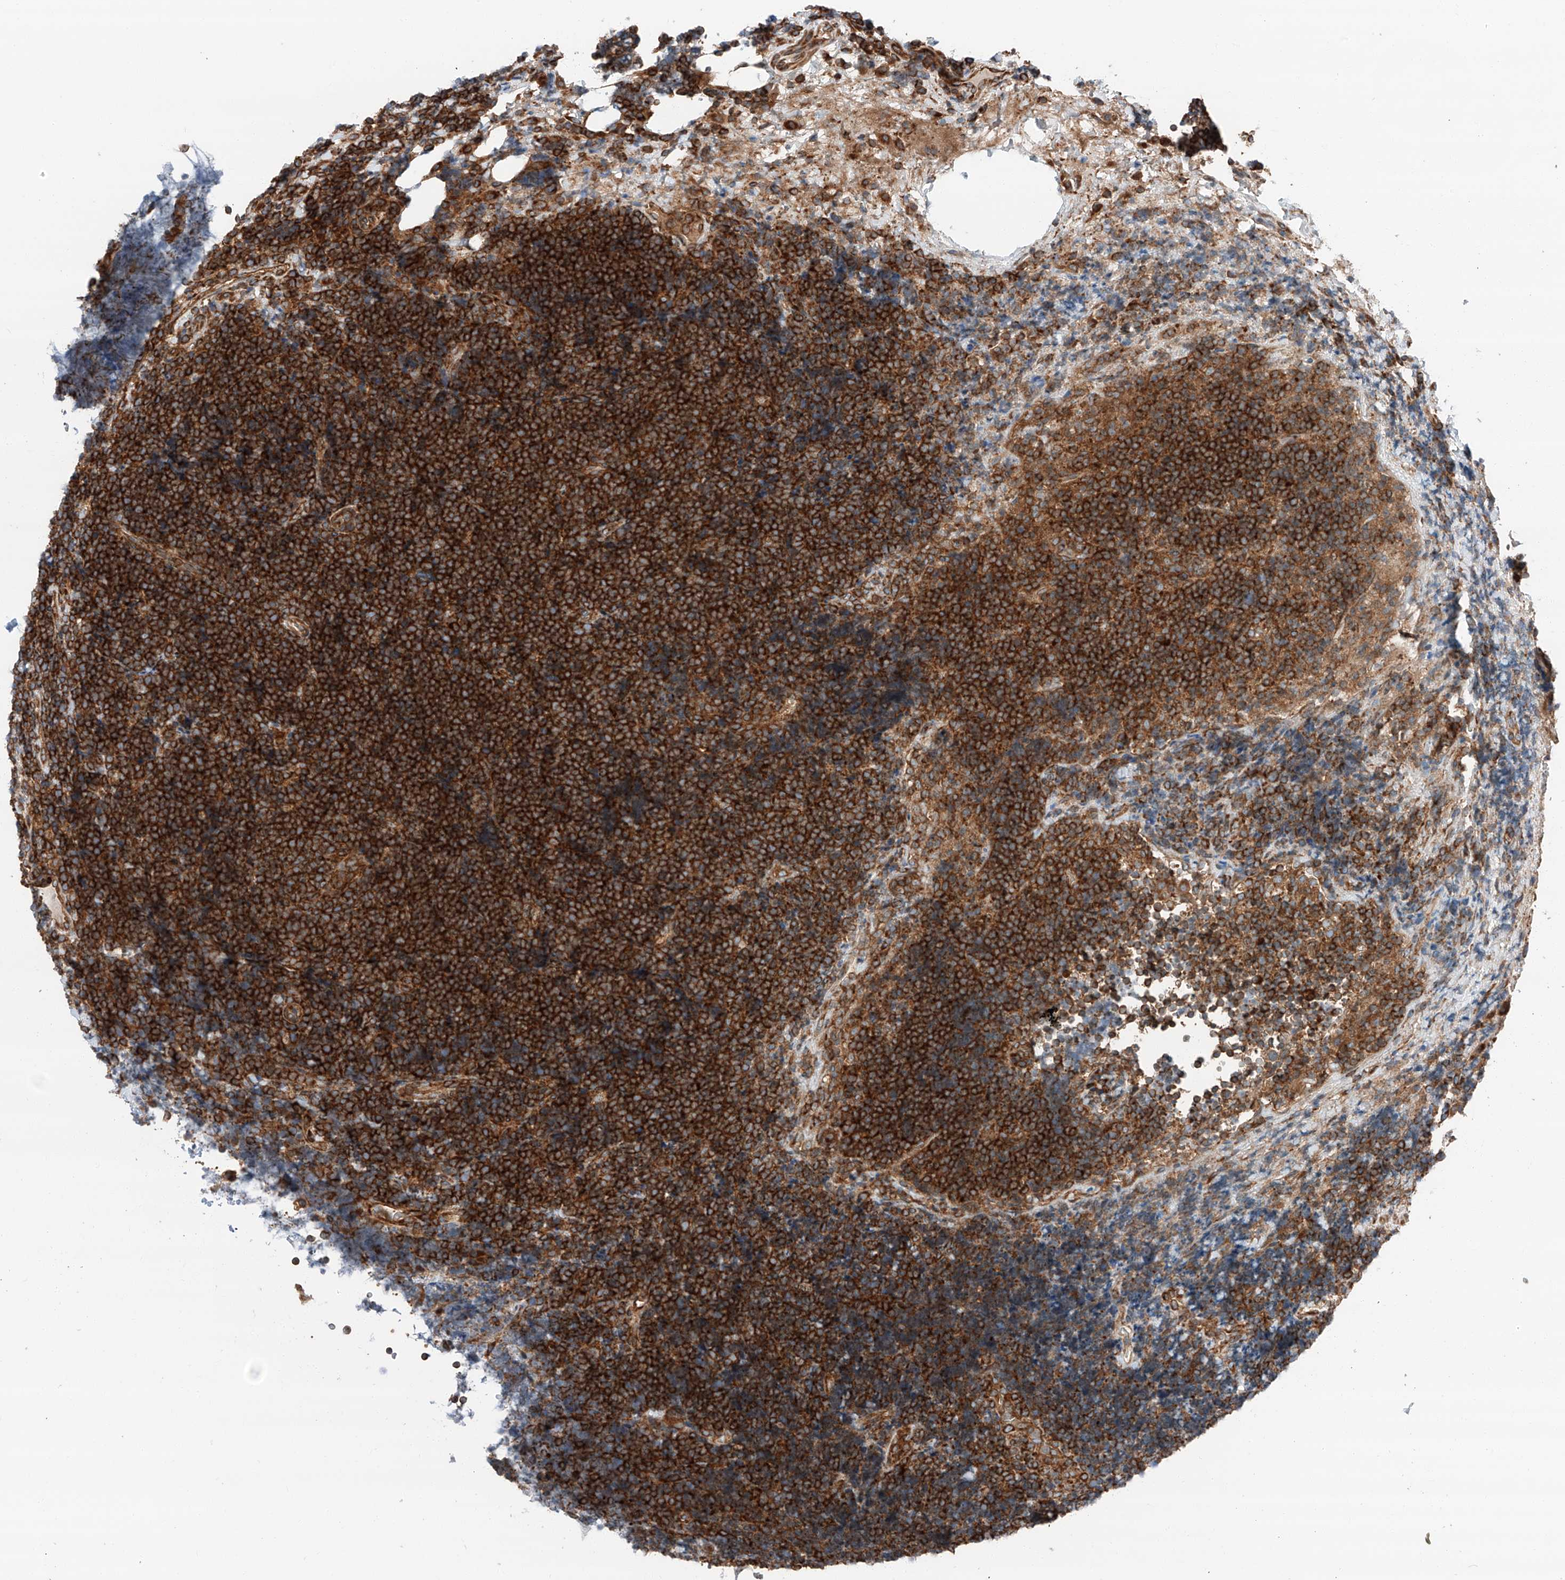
{"staining": {"intensity": "strong", "quantity": ">75%", "location": "cytoplasmic/membranous"}, "tissue": "lymphoma", "cell_type": "Tumor cells", "image_type": "cancer", "snomed": [{"axis": "morphology", "description": "Malignant lymphoma, non-Hodgkin's type, High grade"}, {"axis": "topography", "description": "Lymph node"}], "caption": "Lymphoma stained for a protein (brown) displays strong cytoplasmic/membranous positive positivity in approximately >75% of tumor cells.", "gene": "ZC3H15", "patient": {"sex": "male", "age": 13}}